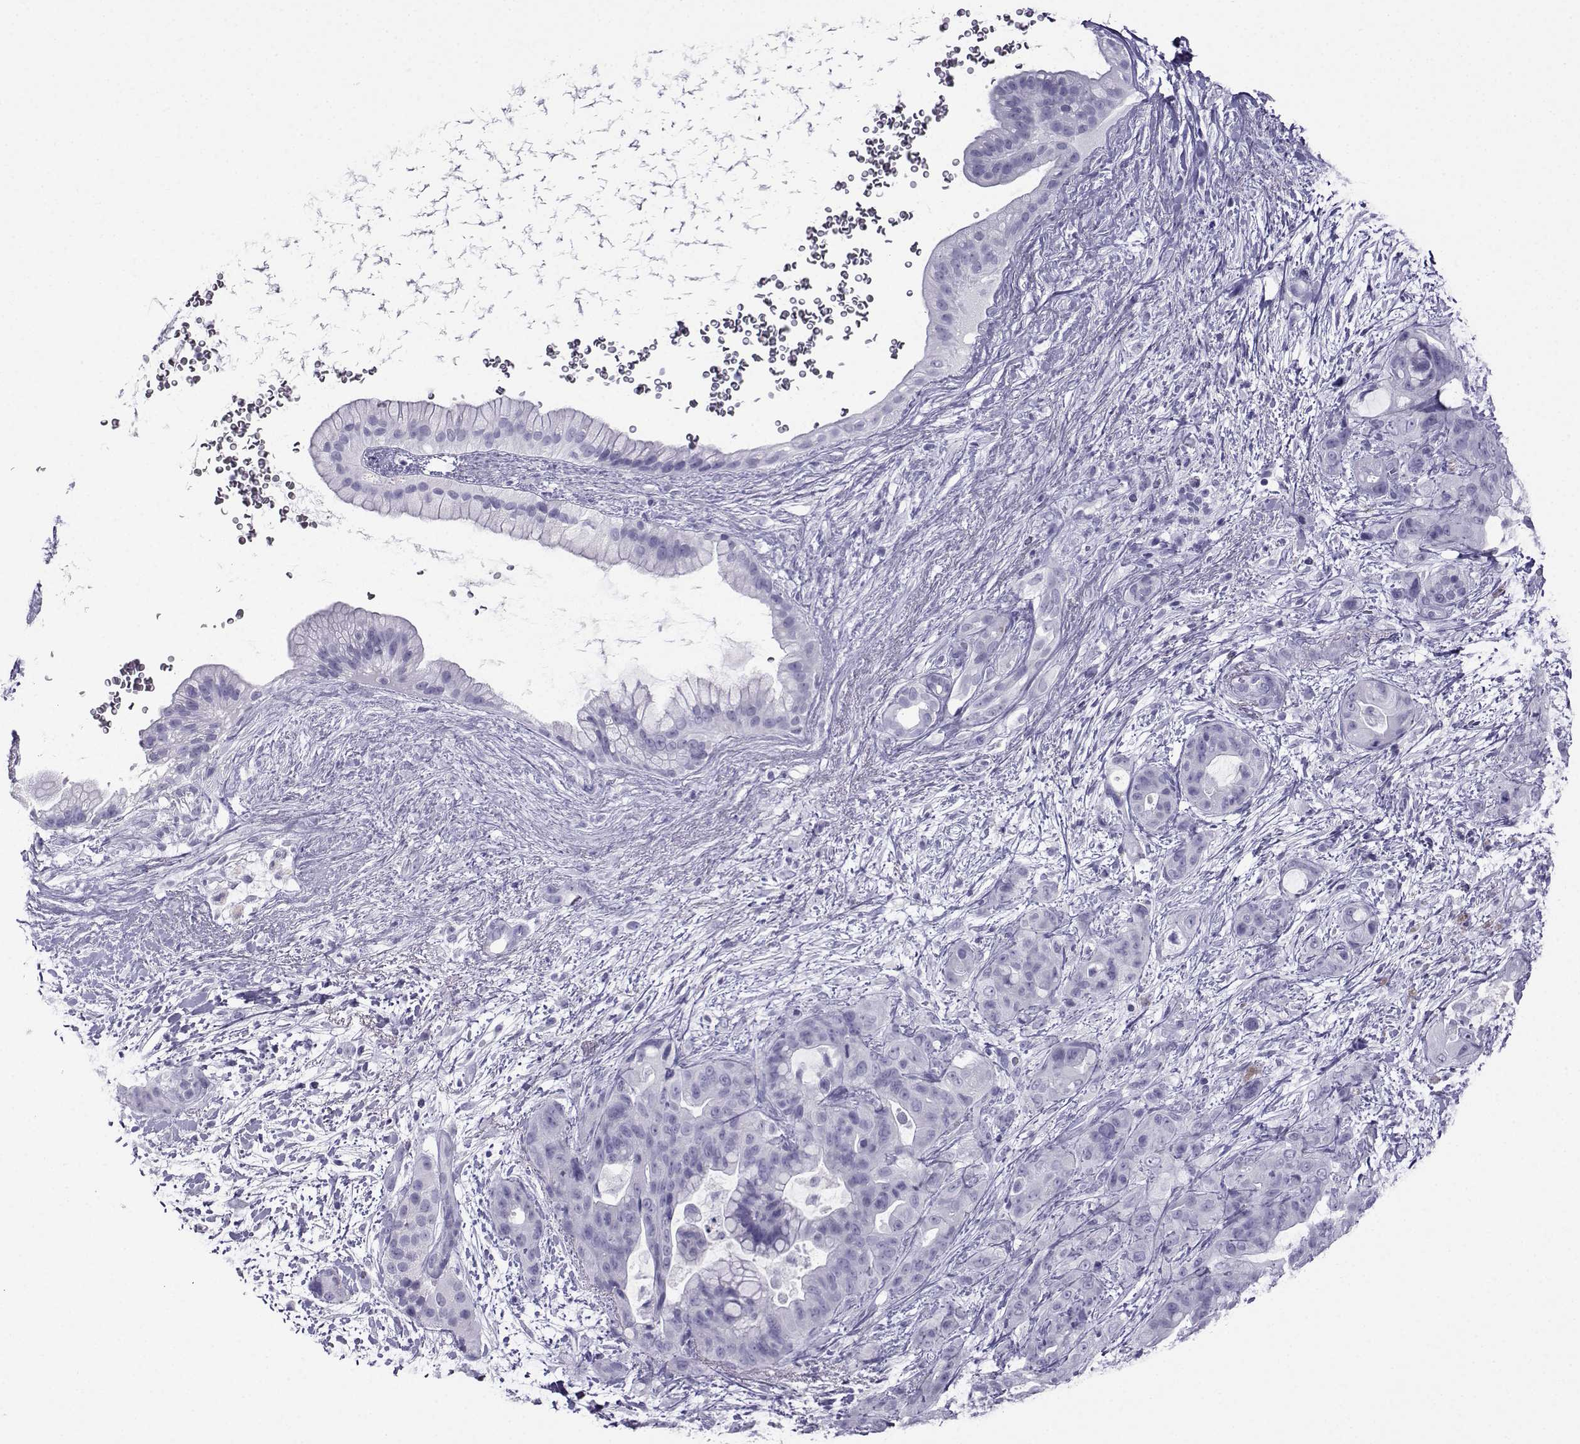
{"staining": {"intensity": "negative", "quantity": "none", "location": "none"}, "tissue": "pancreatic cancer", "cell_type": "Tumor cells", "image_type": "cancer", "snomed": [{"axis": "morphology", "description": "Adenocarcinoma, NOS"}, {"axis": "topography", "description": "Pancreas"}], "caption": "Immunohistochemical staining of adenocarcinoma (pancreatic) reveals no significant positivity in tumor cells.", "gene": "CRYBB1", "patient": {"sex": "male", "age": 71}}